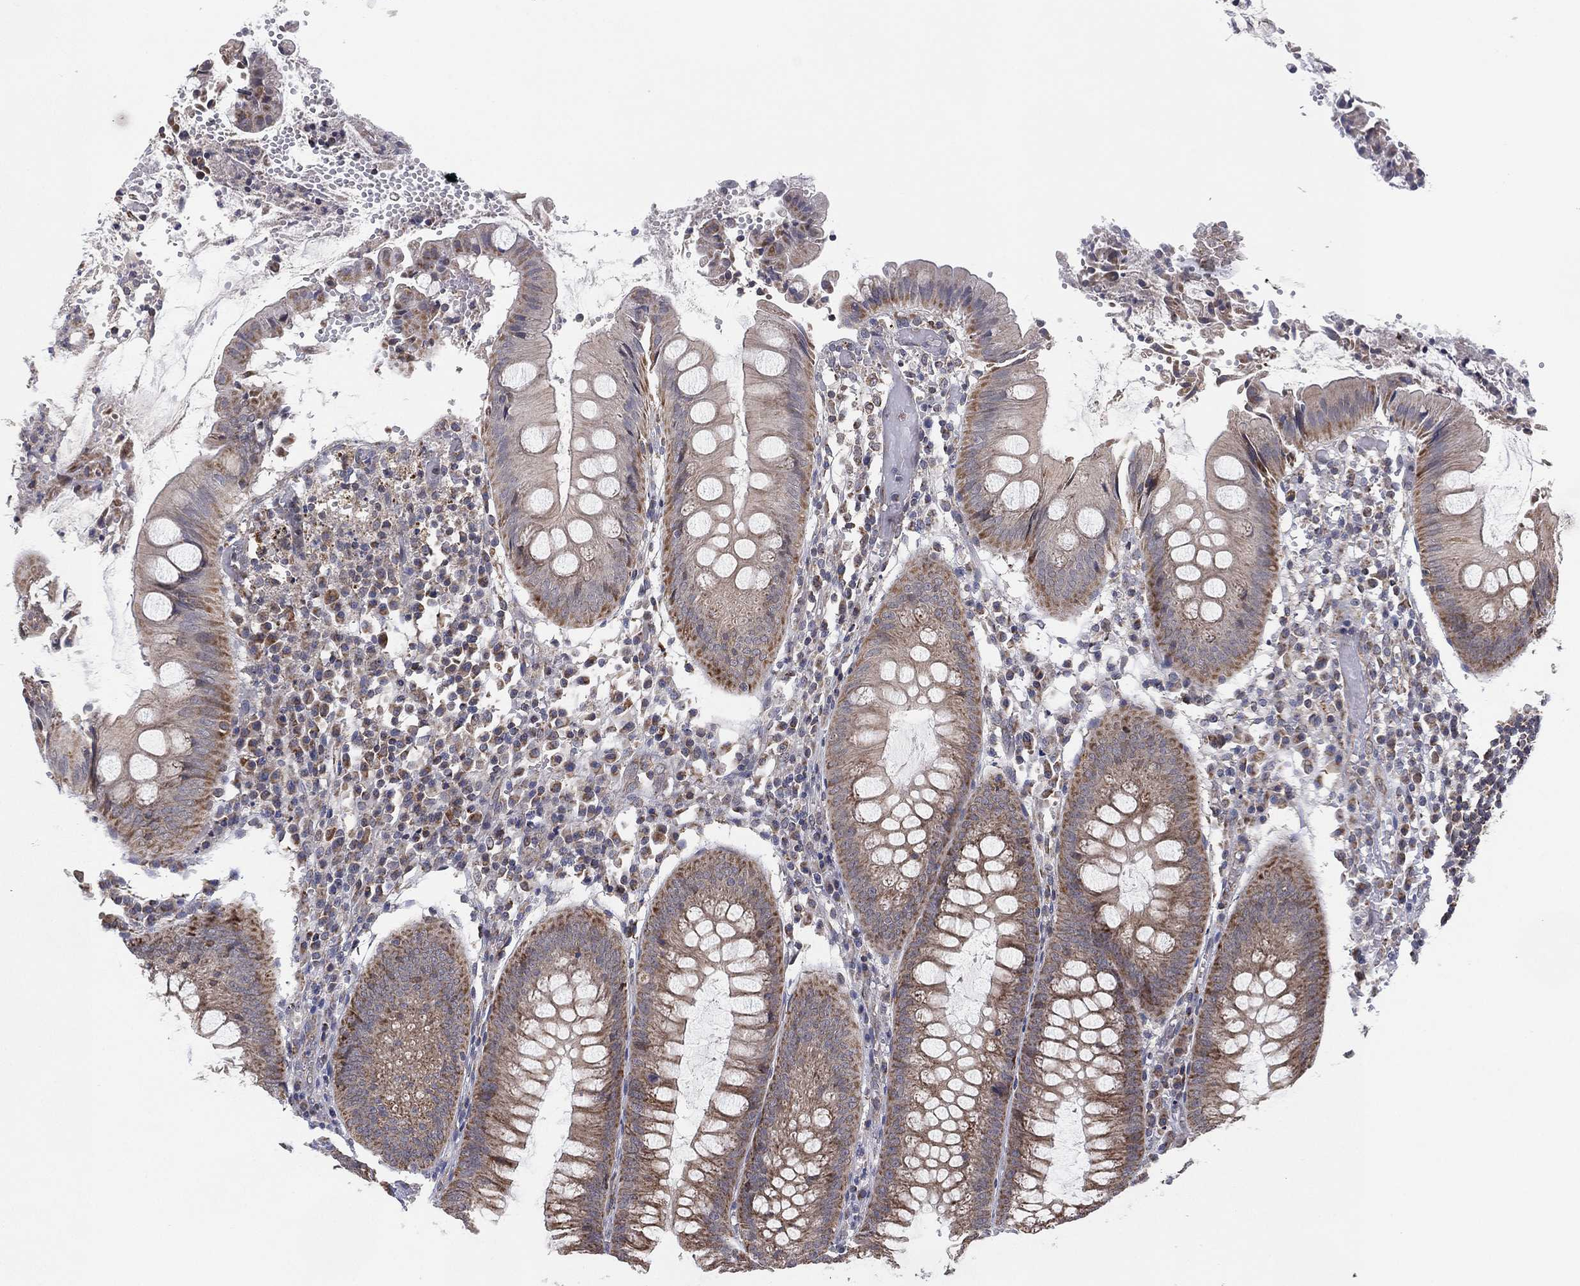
{"staining": {"intensity": "moderate", "quantity": "<25%", "location": "cytoplasmic/membranous"}, "tissue": "appendix", "cell_type": "Glandular cells", "image_type": "normal", "snomed": [{"axis": "morphology", "description": "Normal tissue, NOS"}, {"axis": "morphology", "description": "Inflammation, NOS"}, {"axis": "topography", "description": "Appendix"}], "caption": "Protein expression analysis of benign human appendix reveals moderate cytoplasmic/membranous staining in approximately <25% of glandular cells.", "gene": "PSMG4", "patient": {"sex": "male", "age": 16}}